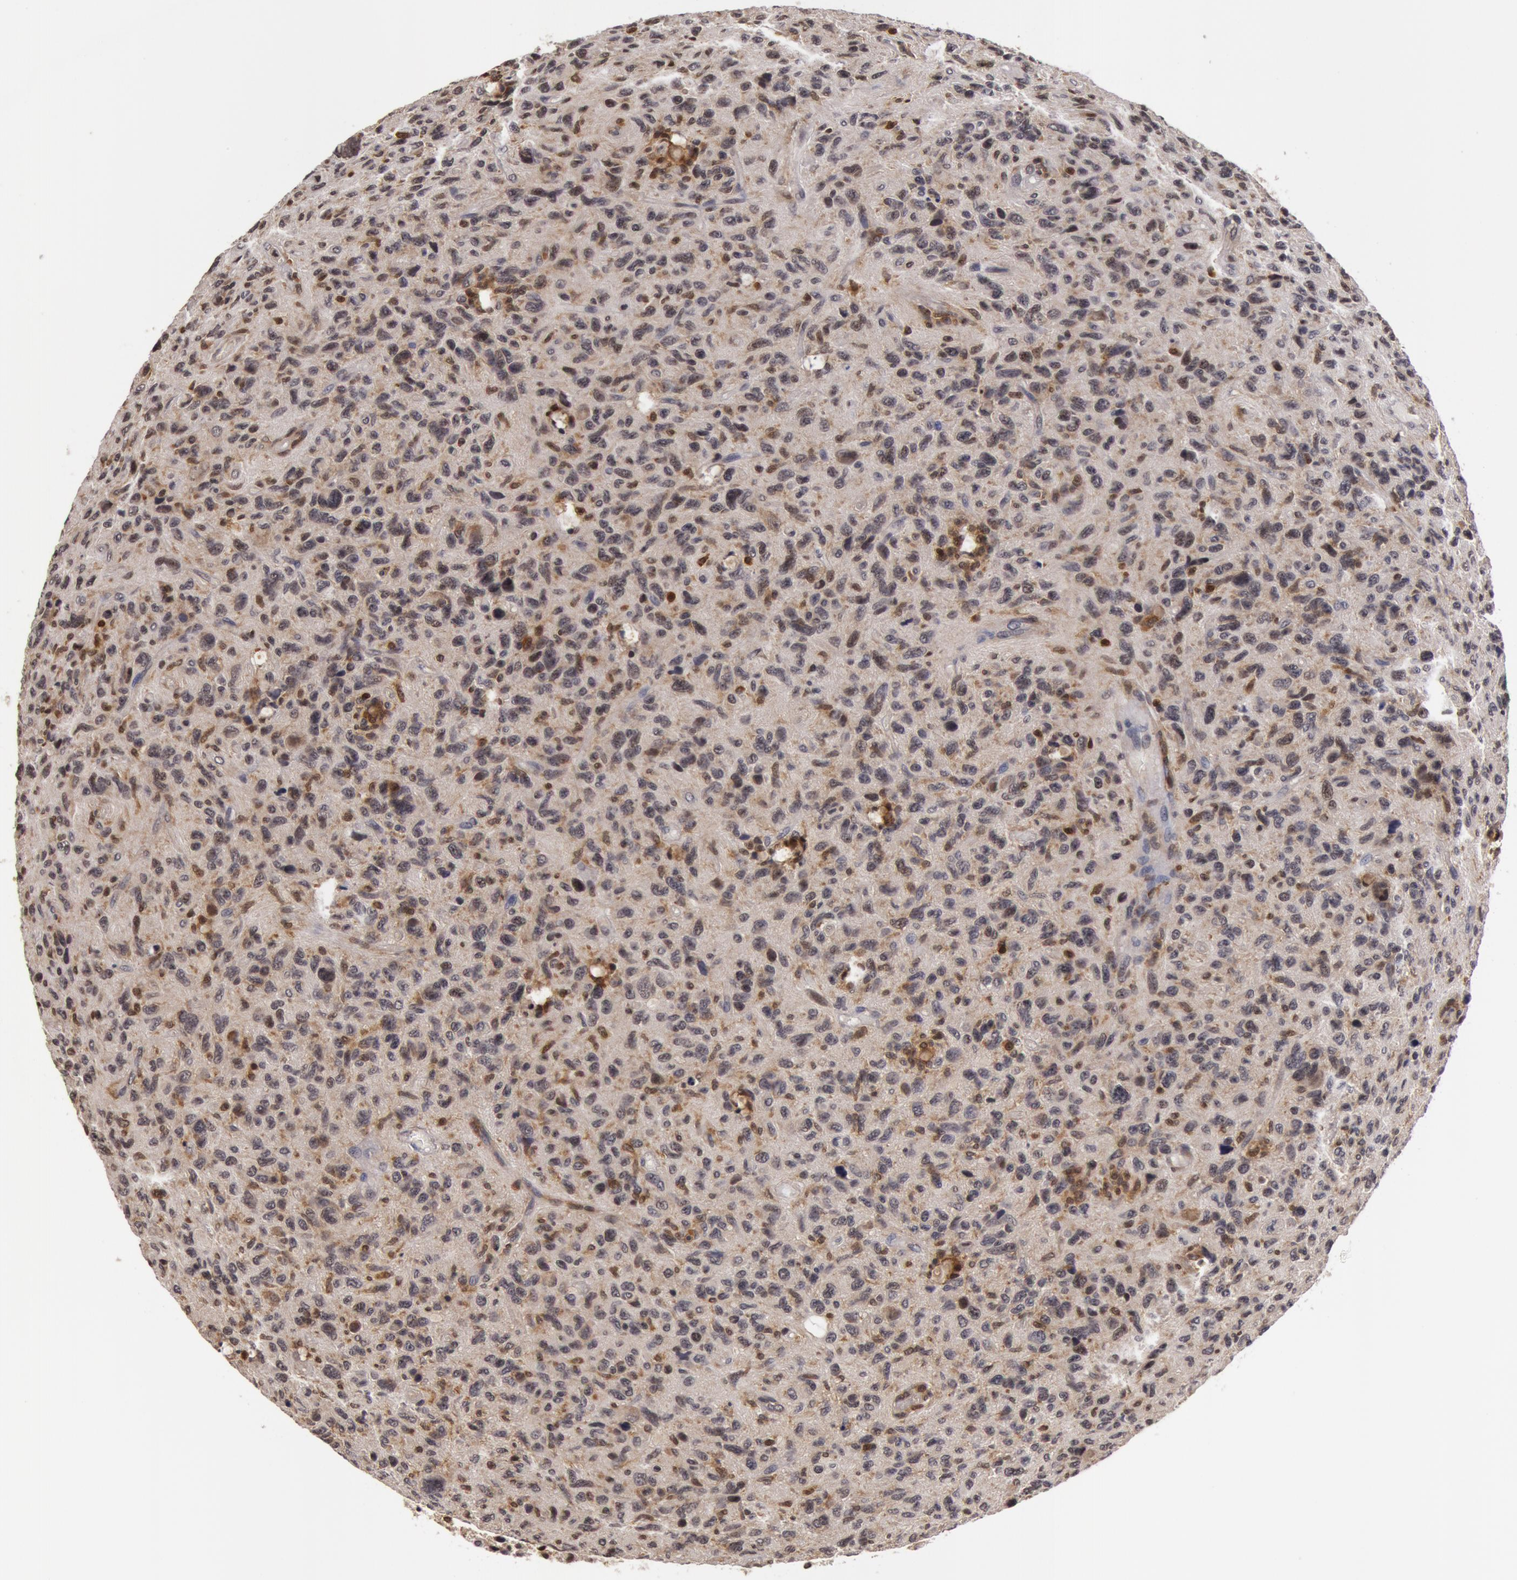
{"staining": {"intensity": "weak", "quantity": "<25%", "location": "nuclear"}, "tissue": "glioma", "cell_type": "Tumor cells", "image_type": "cancer", "snomed": [{"axis": "morphology", "description": "Glioma, malignant, High grade"}, {"axis": "topography", "description": "Brain"}], "caption": "The immunohistochemistry (IHC) image has no significant expression in tumor cells of glioma tissue. The staining was performed using DAB (3,3'-diaminobenzidine) to visualize the protein expression in brown, while the nuclei were stained in blue with hematoxylin (Magnification: 20x).", "gene": "ZNF350", "patient": {"sex": "female", "age": 60}}